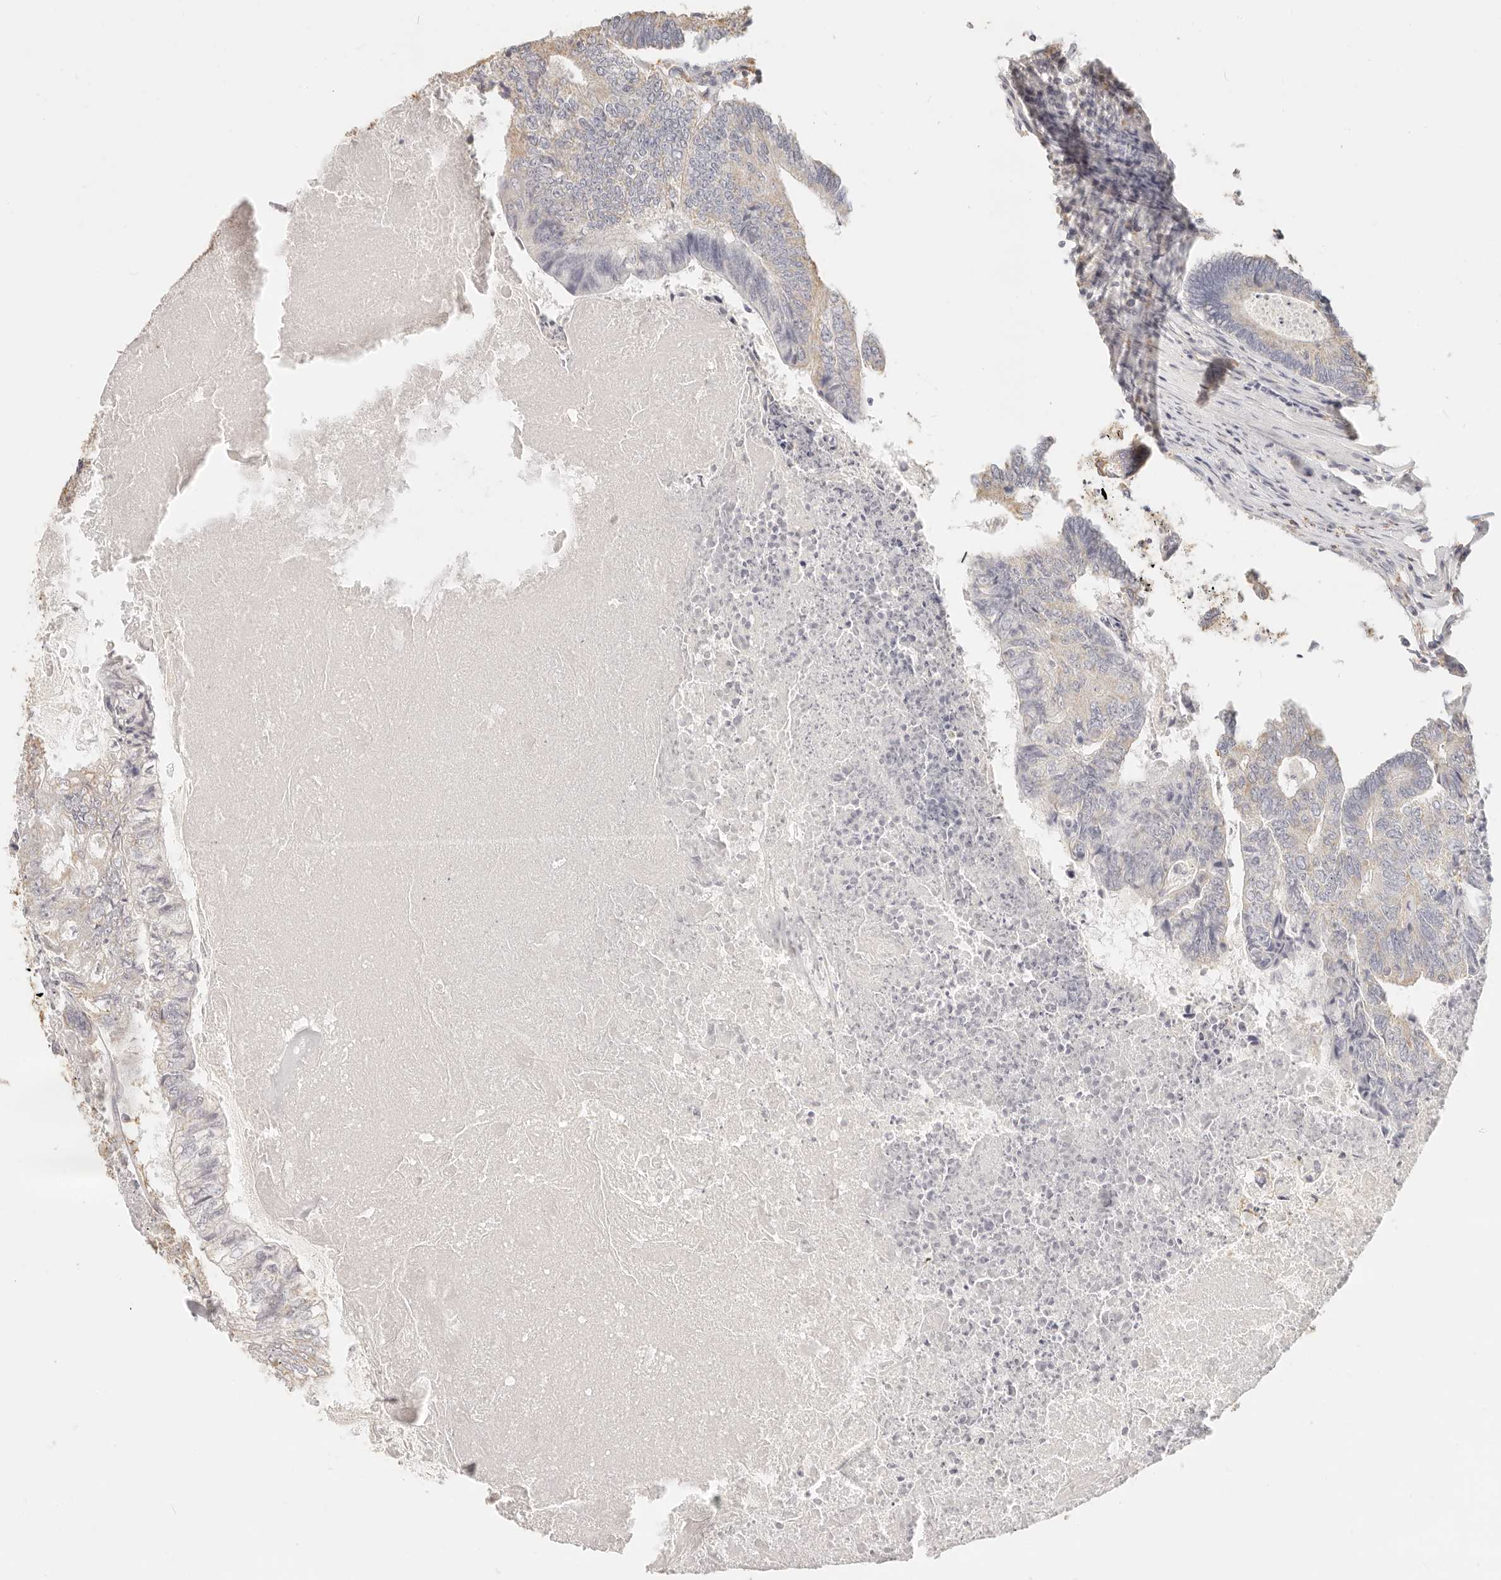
{"staining": {"intensity": "negative", "quantity": "none", "location": "none"}, "tissue": "colorectal cancer", "cell_type": "Tumor cells", "image_type": "cancer", "snomed": [{"axis": "morphology", "description": "Adenocarcinoma, NOS"}, {"axis": "topography", "description": "Colon"}], "caption": "Micrograph shows no significant protein expression in tumor cells of colorectal adenocarcinoma.", "gene": "CNMD", "patient": {"sex": "female", "age": 67}}